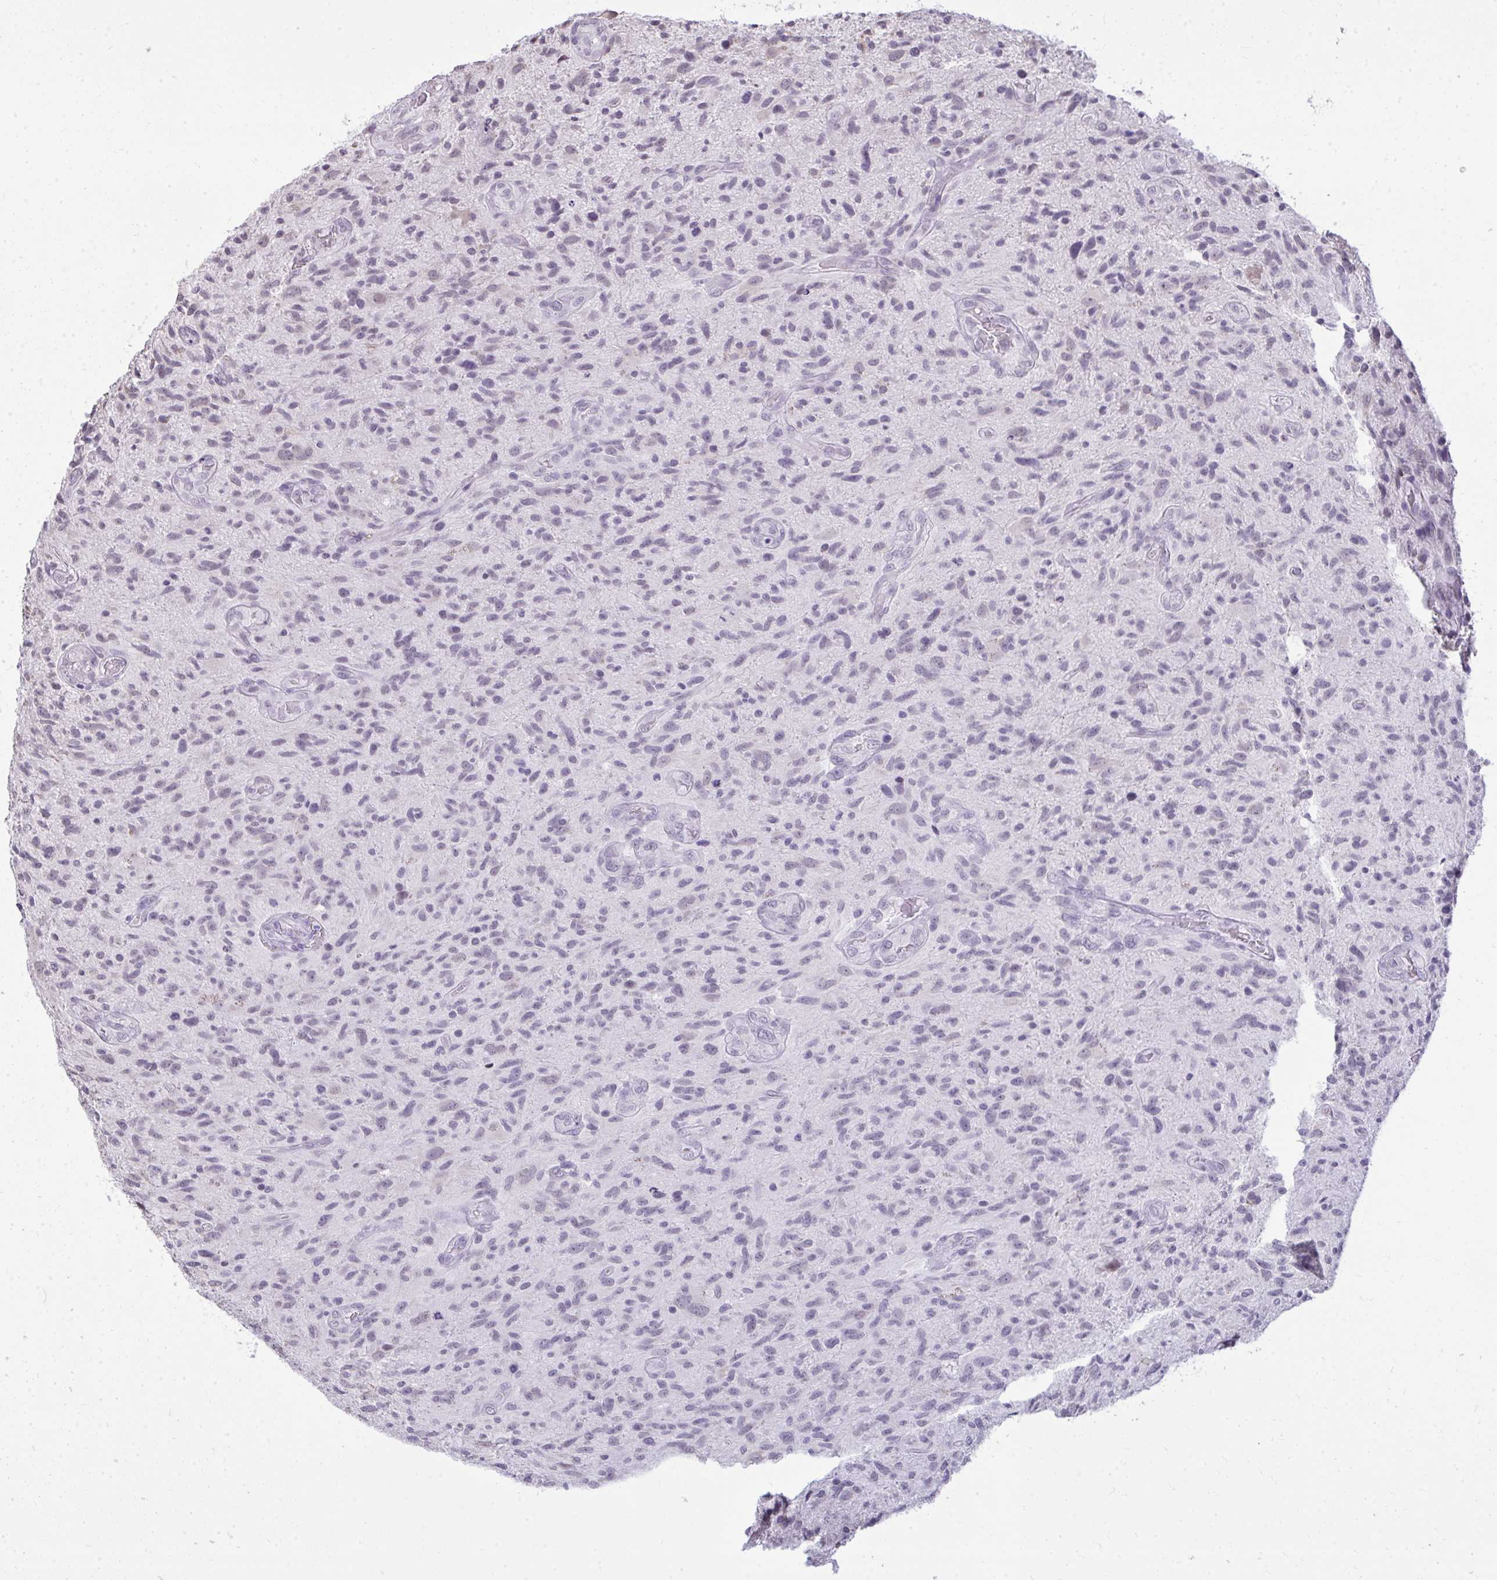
{"staining": {"intensity": "negative", "quantity": "none", "location": "none"}, "tissue": "glioma", "cell_type": "Tumor cells", "image_type": "cancer", "snomed": [{"axis": "morphology", "description": "Glioma, malignant, High grade"}, {"axis": "topography", "description": "Brain"}], "caption": "Immunohistochemistry (IHC) of human malignant glioma (high-grade) reveals no staining in tumor cells. The staining was performed using DAB to visualize the protein expression in brown, while the nuclei were stained in blue with hematoxylin (Magnification: 20x).", "gene": "NPPA", "patient": {"sex": "male", "age": 75}}